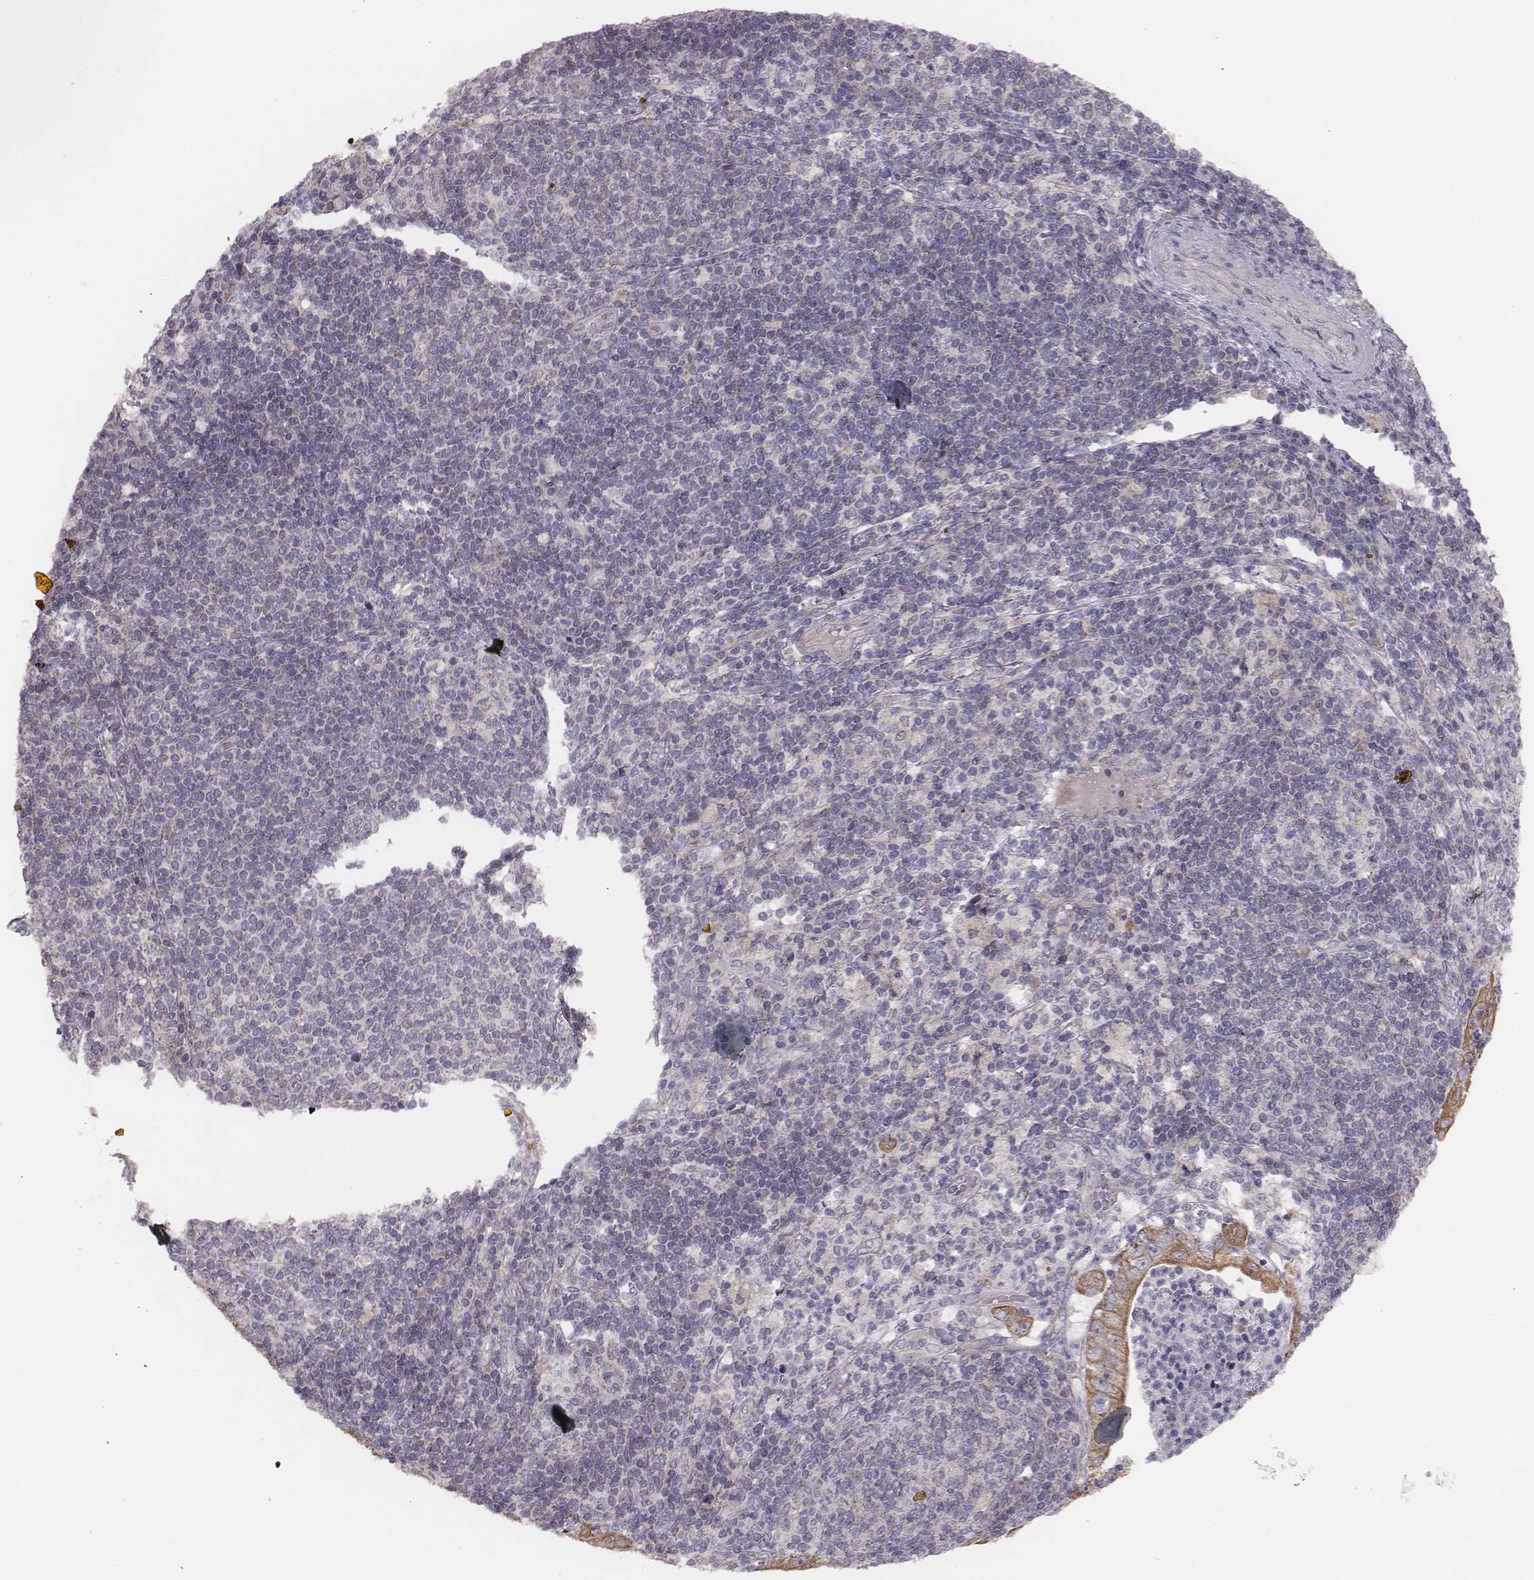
{"staining": {"intensity": "moderate", "quantity": ">75%", "location": "cytoplasmic/membranous"}, "tissue": "pancreatic cancer", "cell_type": "Tumor cells", "image_type": "cancer", "snomed": [{"axis": "morphology", "description": "Adenocarcinoma, NOS"}, {"axis": "topography", "description": "Pancreas"}], "caption": "Immunohistochemistry (IHC) (DAB) staining of pancreatic cancer (adenocarcinoma) reveals moderate cytoplasmic/membranous protein positivity in approximately >75% of tumor cells. (DAB IHC with brightfield microscopy, high magnification).", "gene": "HAVCR1", "patient": {"sex": "male", "age": 71}}